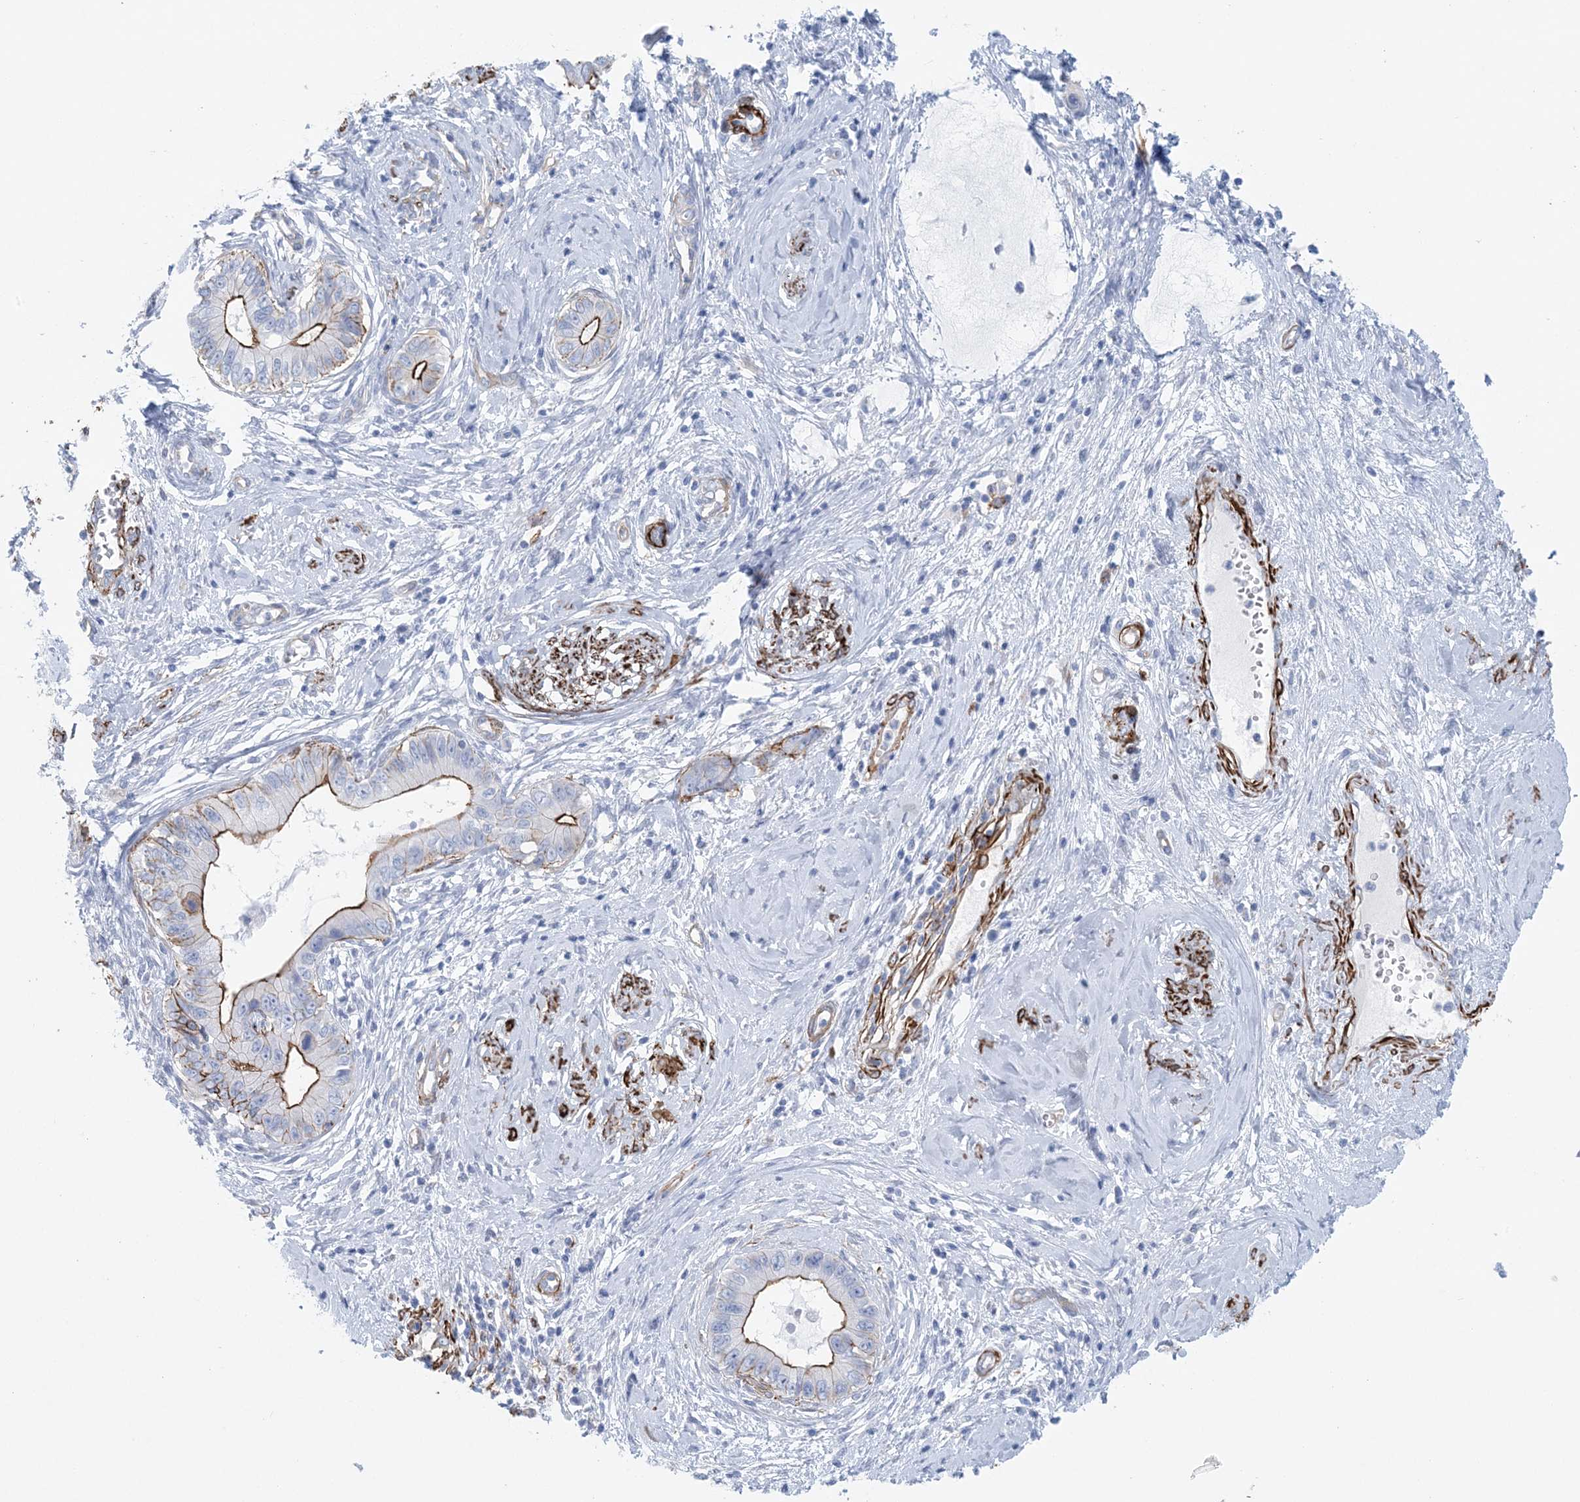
{"staining": {"intensity": "moderate", "quantity": "<25%", "location": "cytoplasmic/membranous"}, "tissue": "cervical cancer", "cell_type": "Tumor cells", "image_type": "cancer", "snomed": [{"axis": "morphology", "description": "Adenocarcinoma, NOS"}, {"axis": "topography", "description": "Cervix"}], "caption": "Brown immunohistochemical staining in human cervical cancer (adenocarcinoma) exhibits moderate cytoplasmic/membranous positivity in about <25% of tumor cells.", "gene": "SHANK1", "patient": {"sex": "female", "age": 44}}